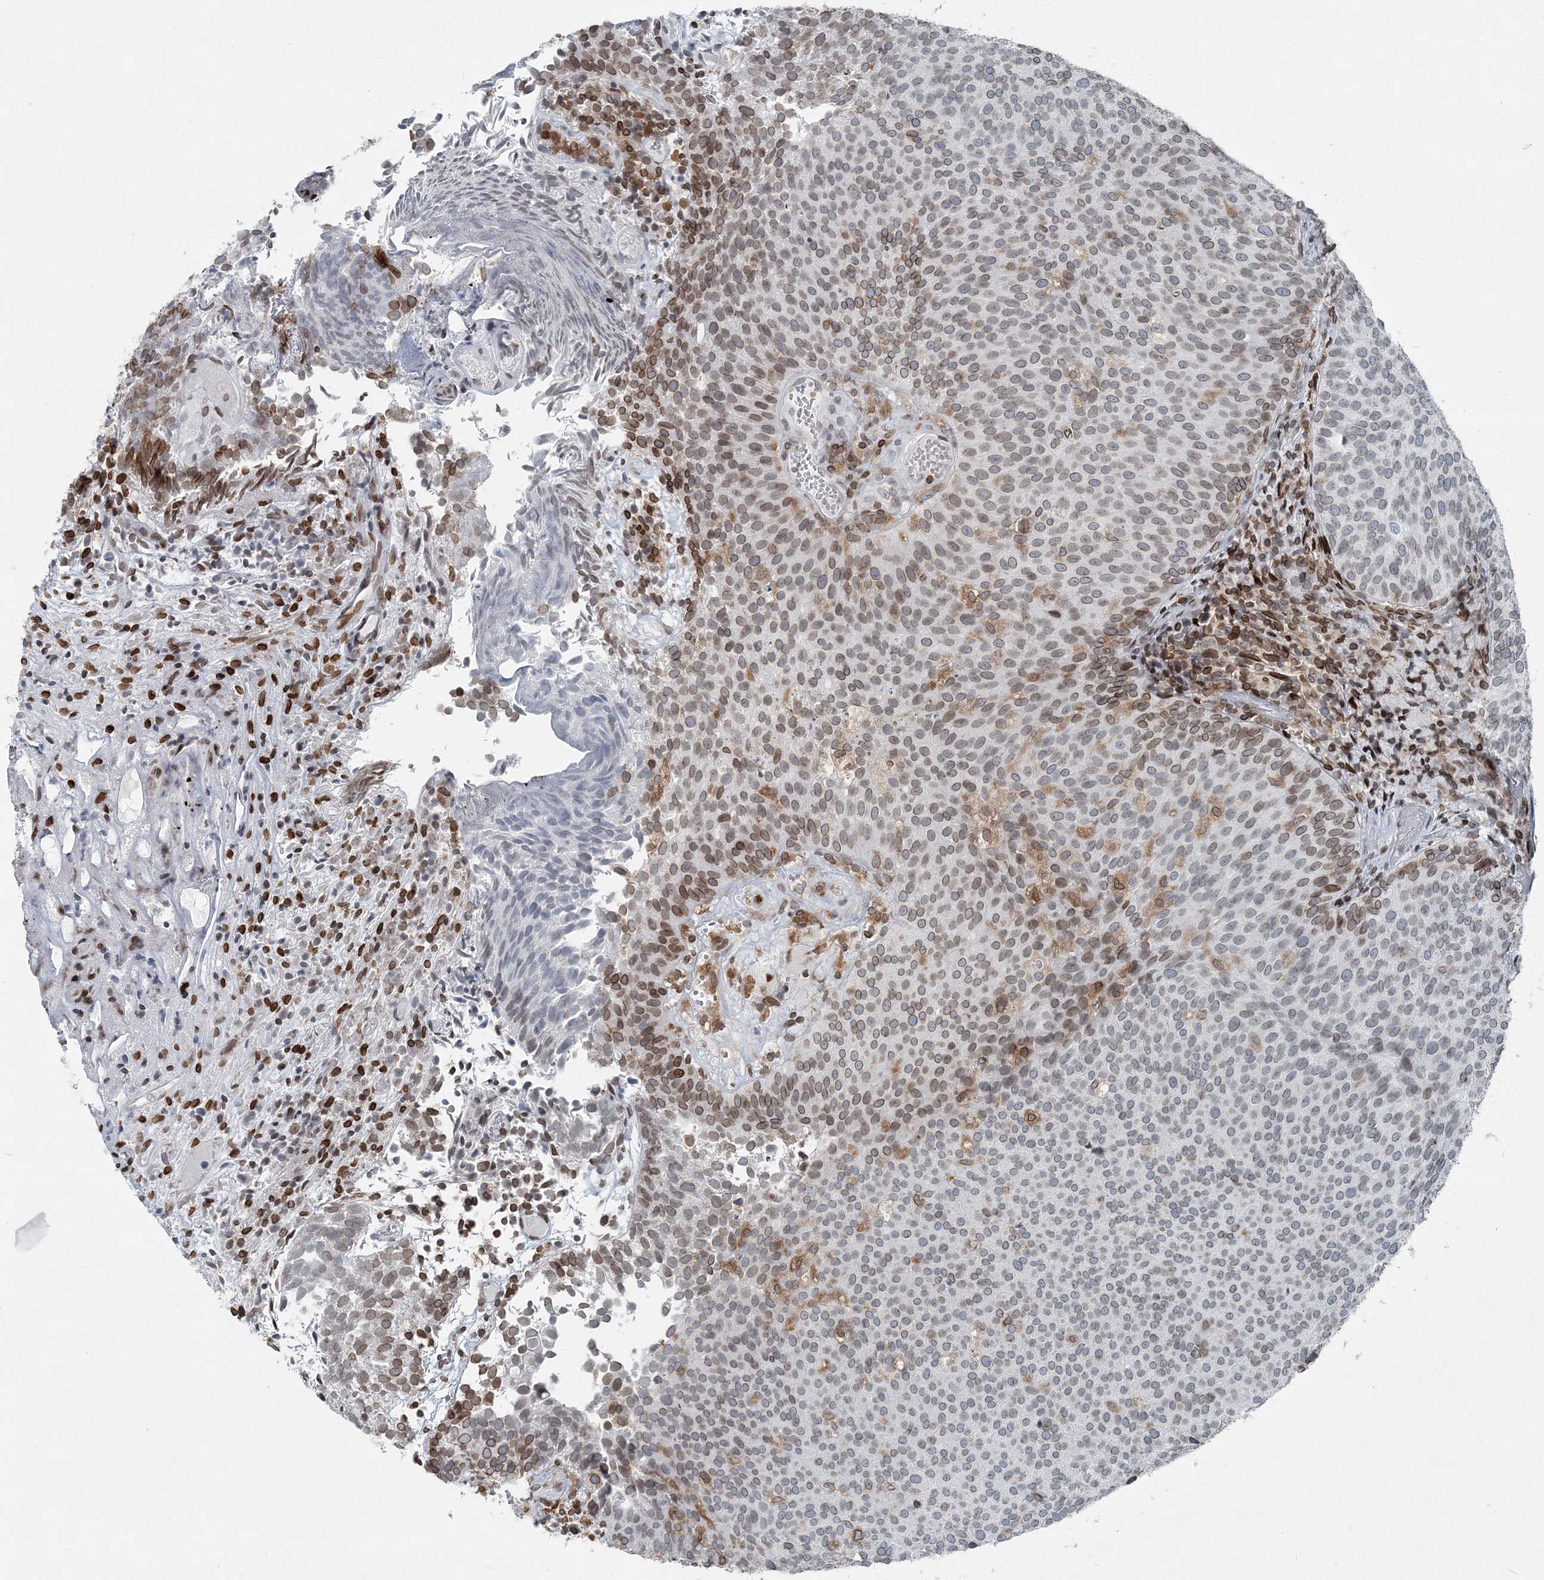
{"staining": {"intensity": "moderate", "quantity": "<25%", "location": "cytoplasmic/membranous,nuclear"}, "tissue": "urothelial cancer", "cell_type": "Tumor cells", "image_type": "cancer", "snomed": [{"axis": "morphology", "description": "Urothelial carcinoma, Low grade"}, {"axis": "topography", "description": "Urinary bladder"}], "caption": "A photomicrograph of human urothelial cancer stained for a protein displays moderate cytoplasmic/membranous and nuclear brown staining in tumor cells.", "gene": "GJD4", "patient": {"sex": "male", "age": 86}}